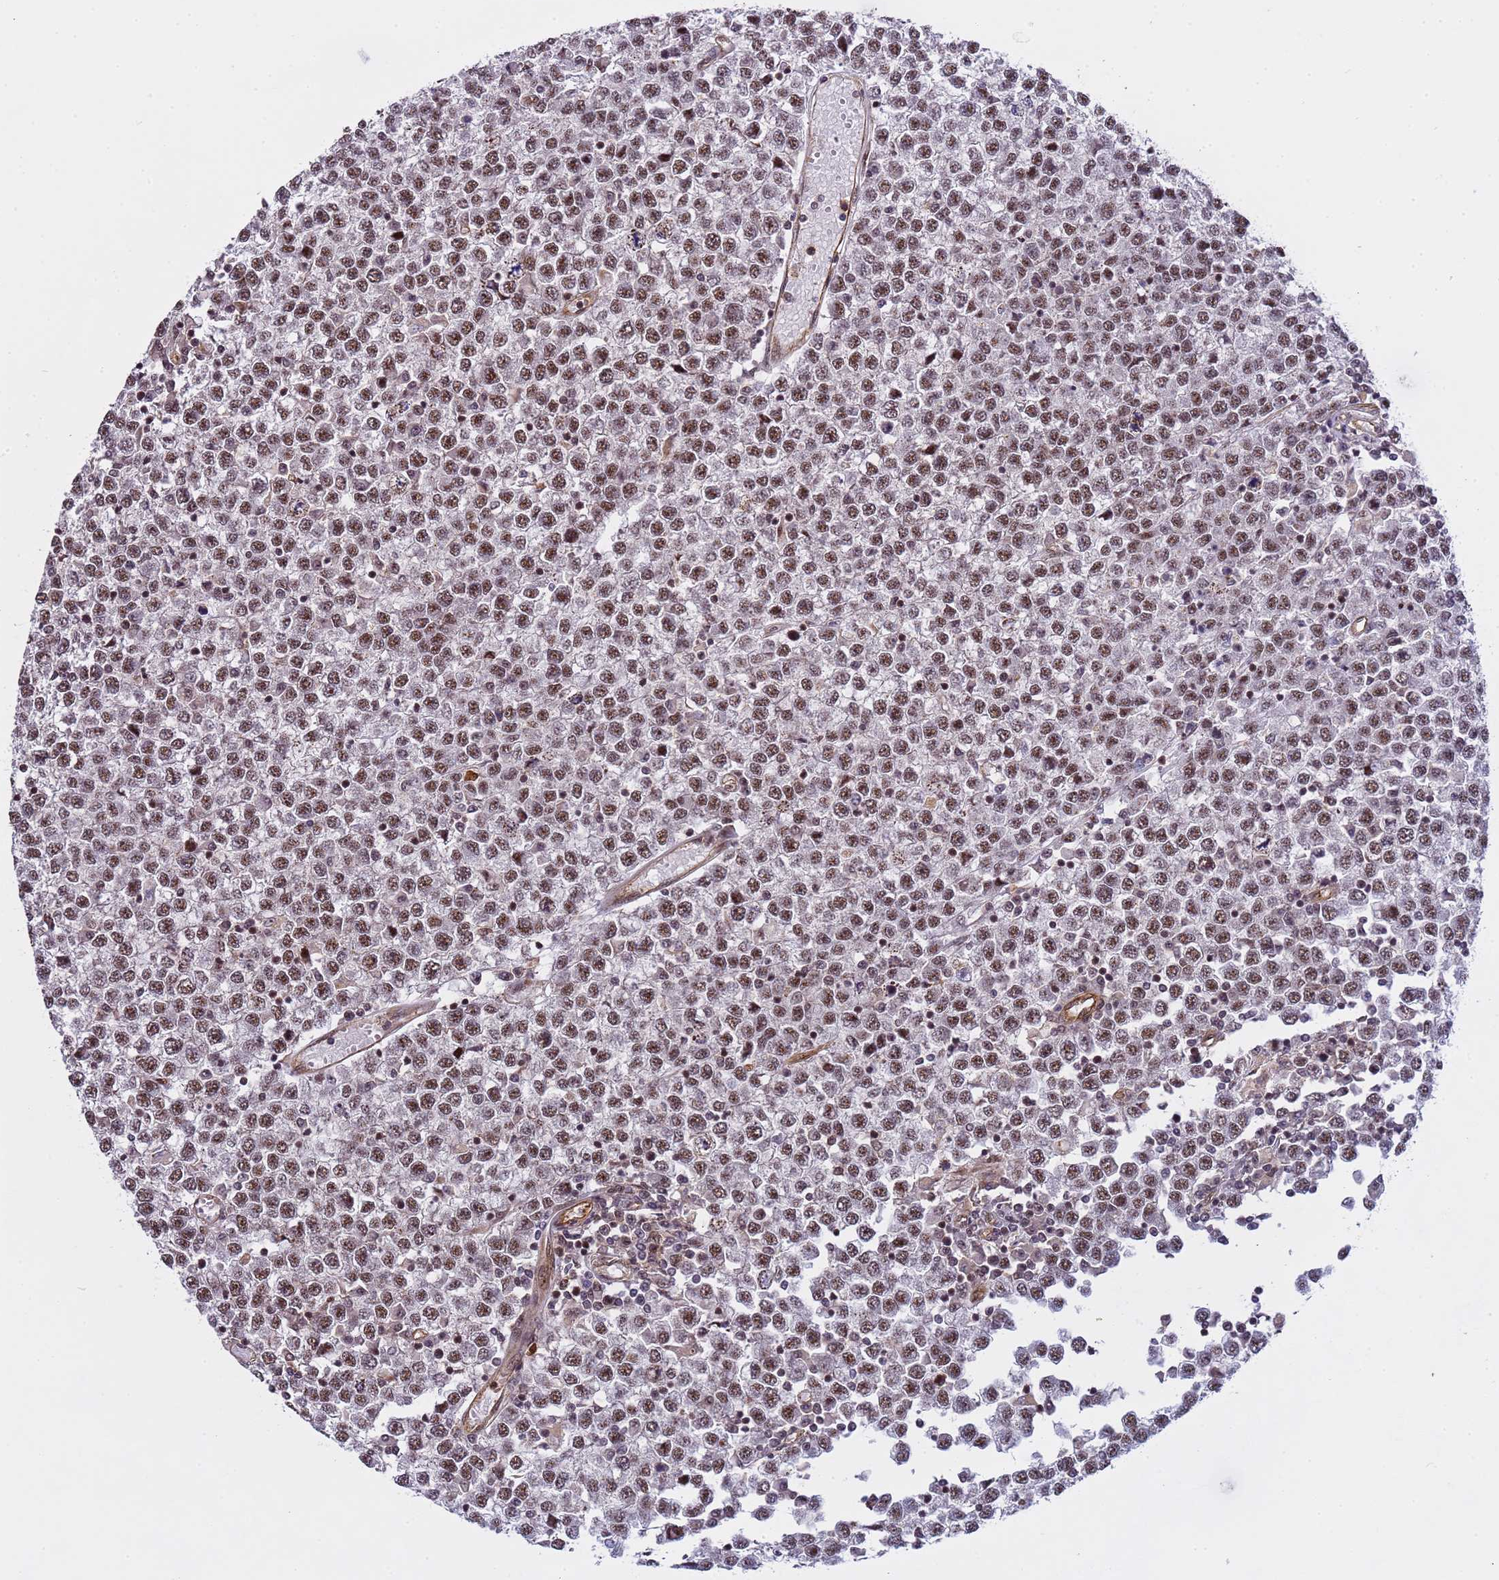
{"staining": {"intensity": "moderate", "quantity": ">75%", "location": "nuclear"}, "tissue": "testis cancer", "cell_type": "Tumor cells", "image_type": "cancer", "snomed": [{"axis": "morphology", "description": "Seminoma, NOS"}, {"axis": "topography", "description": "Testis"}], "caption": "Protein analysis of seminoma (testis) tissue displays moderate nuclear positivity in about >75% of tumor cells.", "gene": "EMC2", "patient": {"sex": "male", "age": 65}}